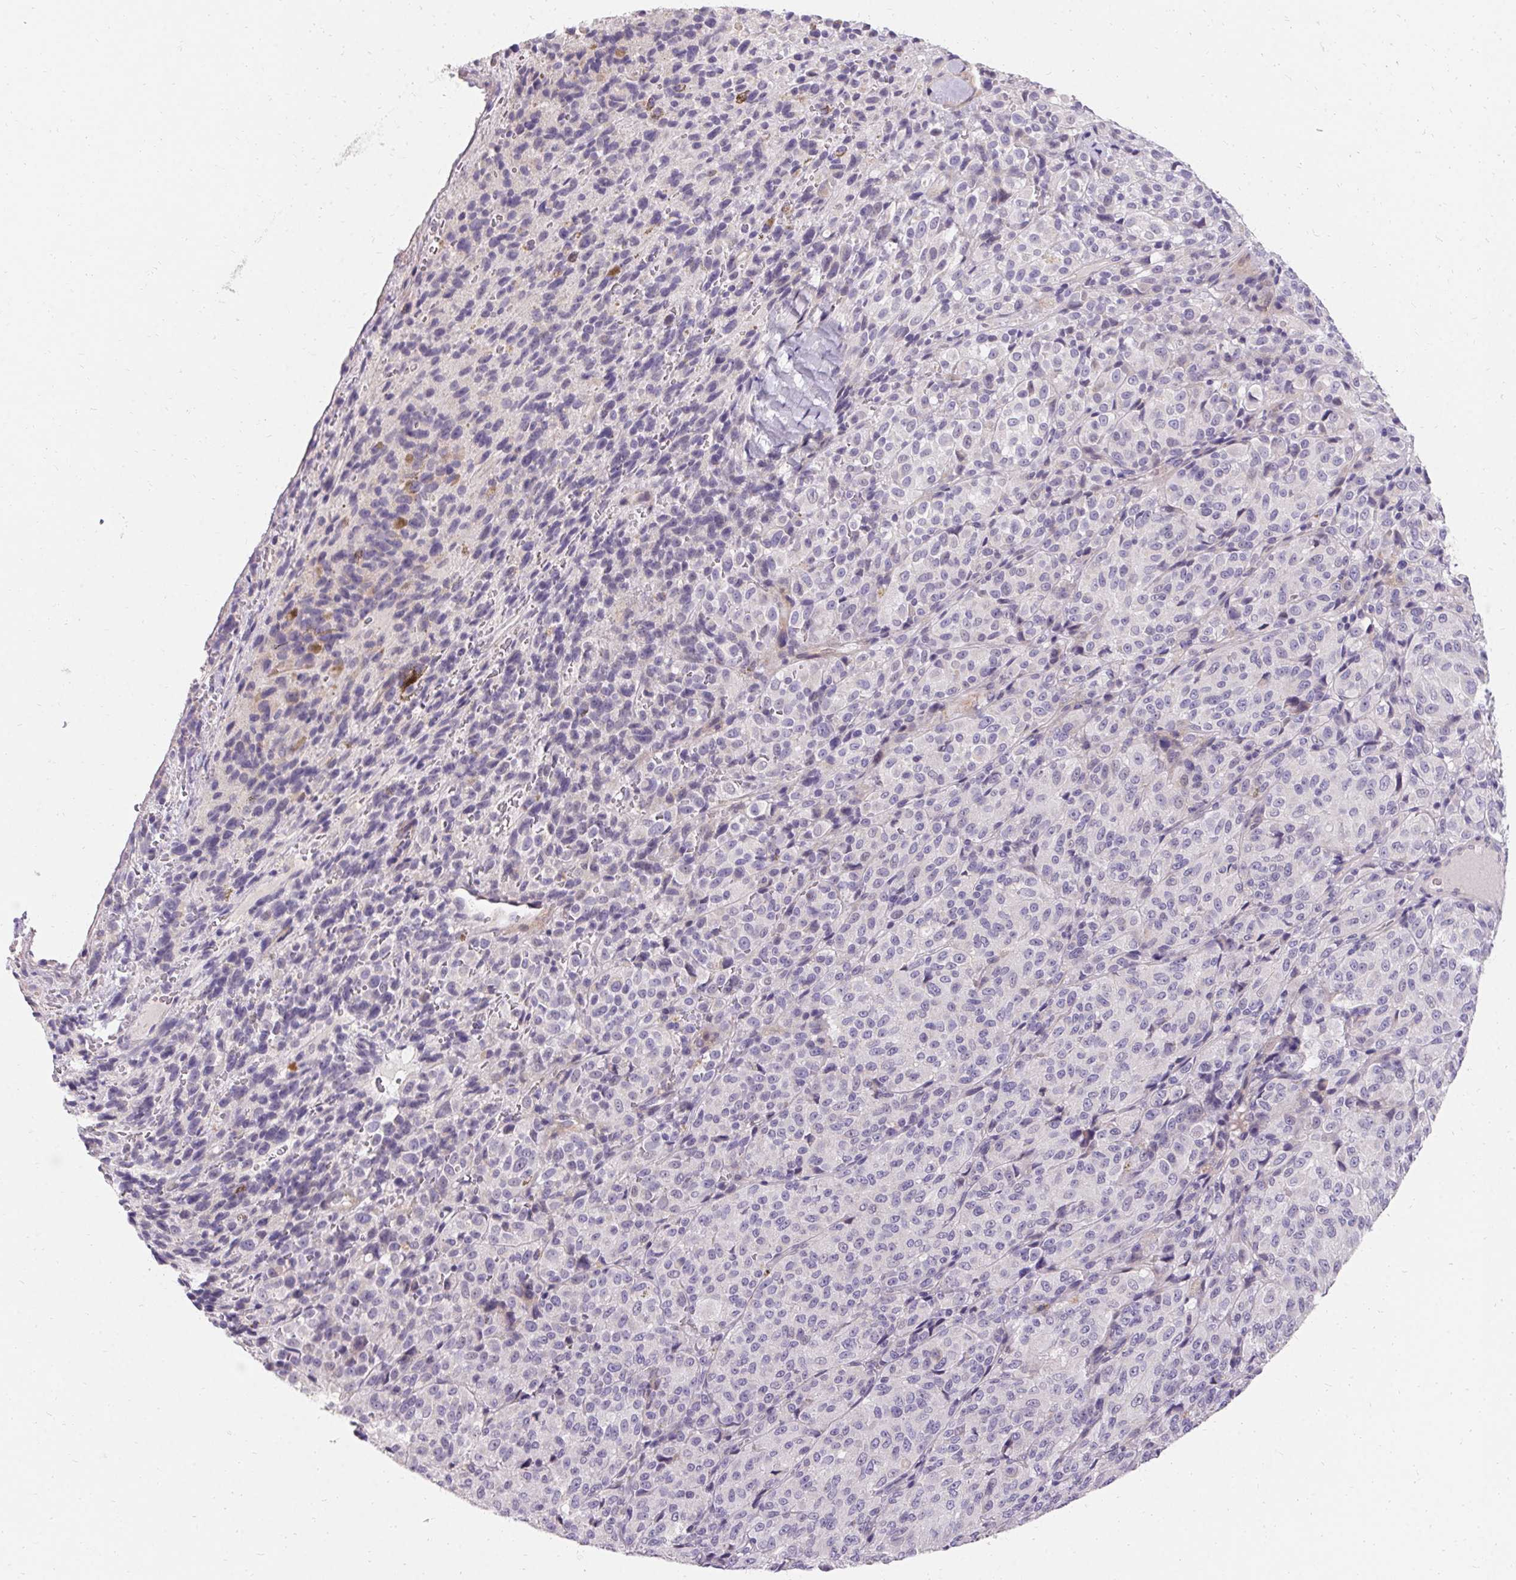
{"staining": {"intensity": "negative", "quantity": "none", "location": "none"}, "tissue": "melanoma", "cell_type": "Tumor cells", "image_type": "cancer", "snomed": [{"axis": "morphology", "description": "Malignant melanoma, Metastatic site"}, {"axis": "topography", "description": "Brain"}], "caption": "High power microscopy photomicrograph of an immunohistochemistry (IHC) micrograph of malignant melanoma (metastatic site), revealing no significant expression in tumor cells.", "gene": "TRIP13", "patient": {"sex": "female", "age": 56}}